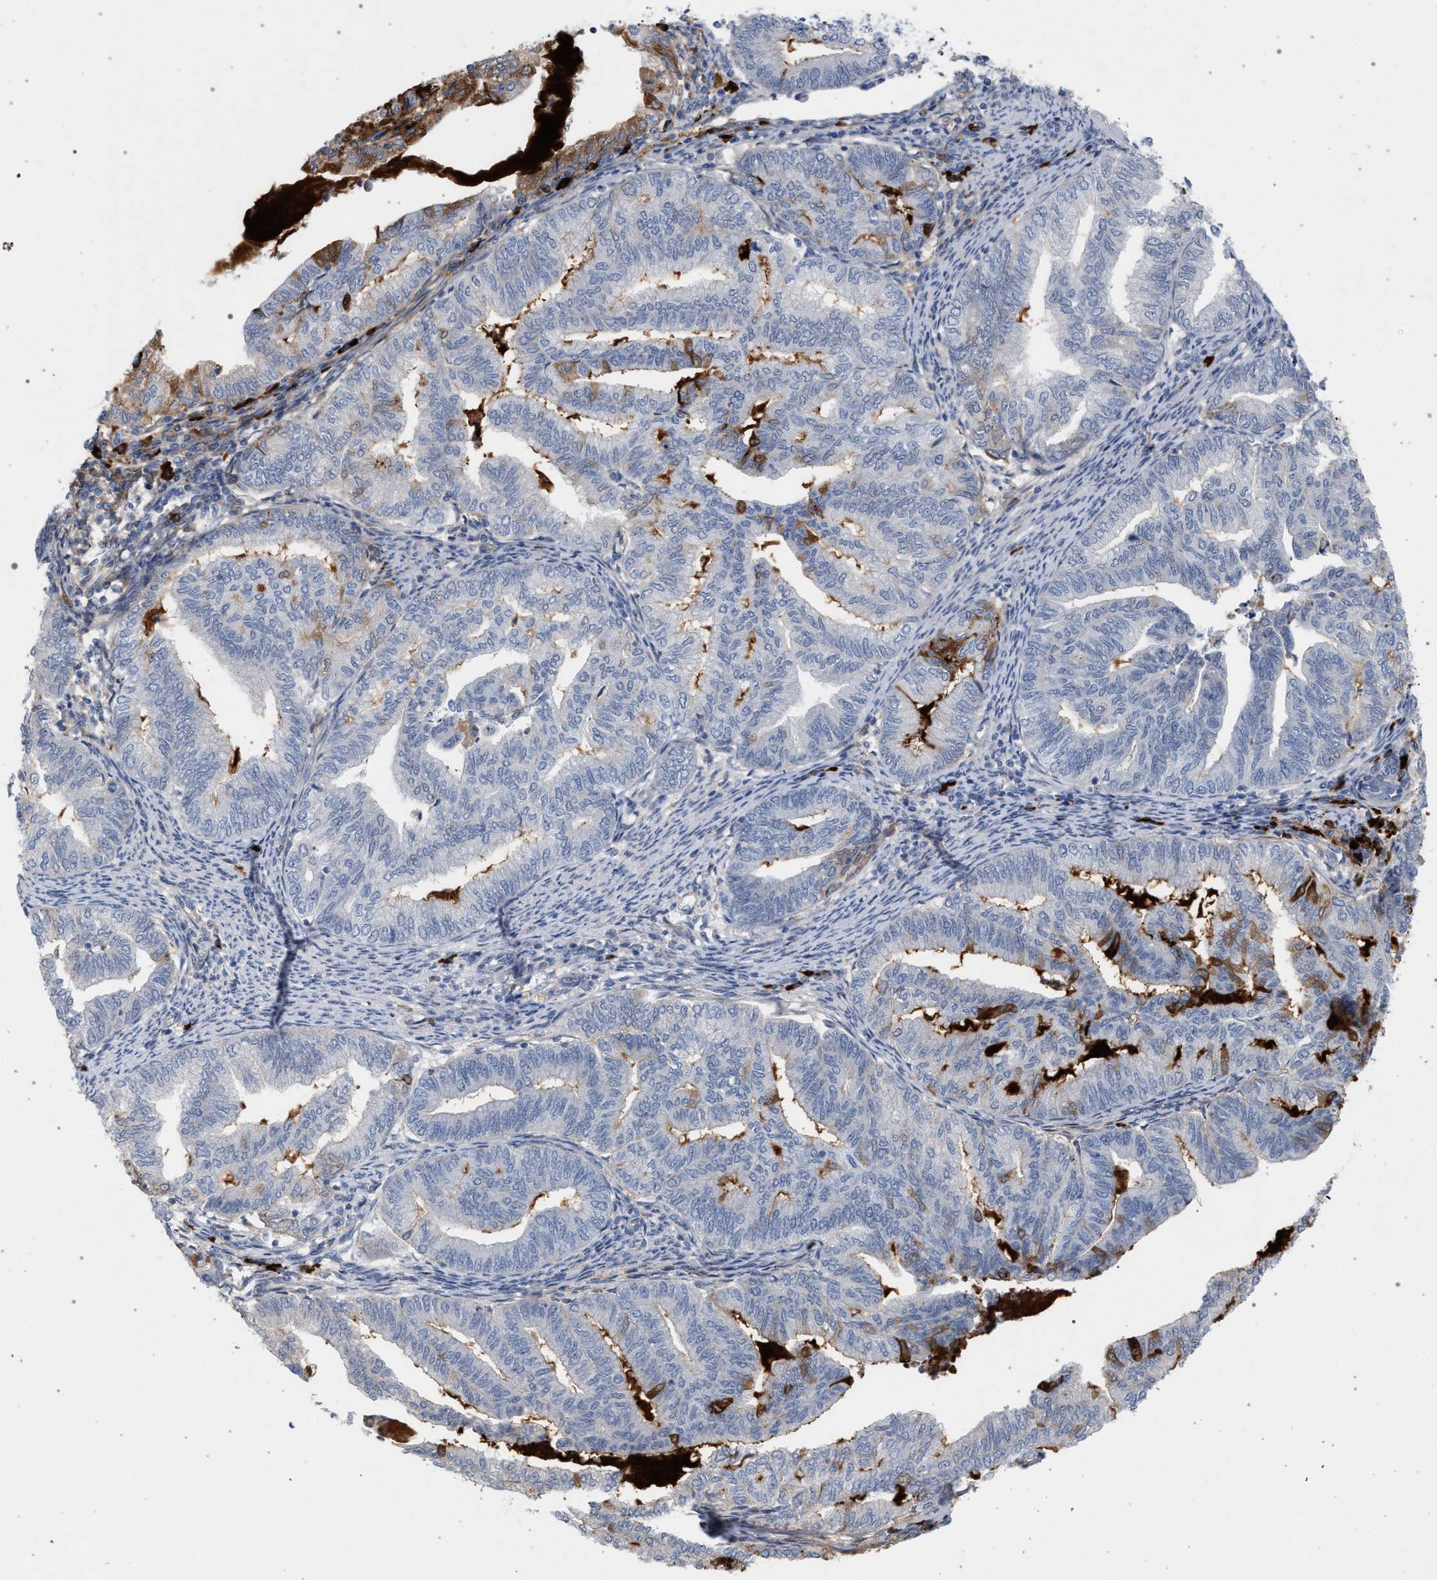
{"staining": {"intensity": "weak", "quantity": "<25%", "location": "cytoplasmic/membranous"}, "tissue": "endometrial cancer", "cell_type": "Tumor cells", "image_type": "cancer", "snomed": [{"axis": "morphology", "description": "Adenocarcinoma, NOS"}, {"axis": "topography", "description": "Endometrium"}], "caption": "Photomicrograph shows no significant protein positivity in tumor cells of endometrial cancer.", "gene": "MAMDC2", "patient": {"sex": "female", "age": 79}}